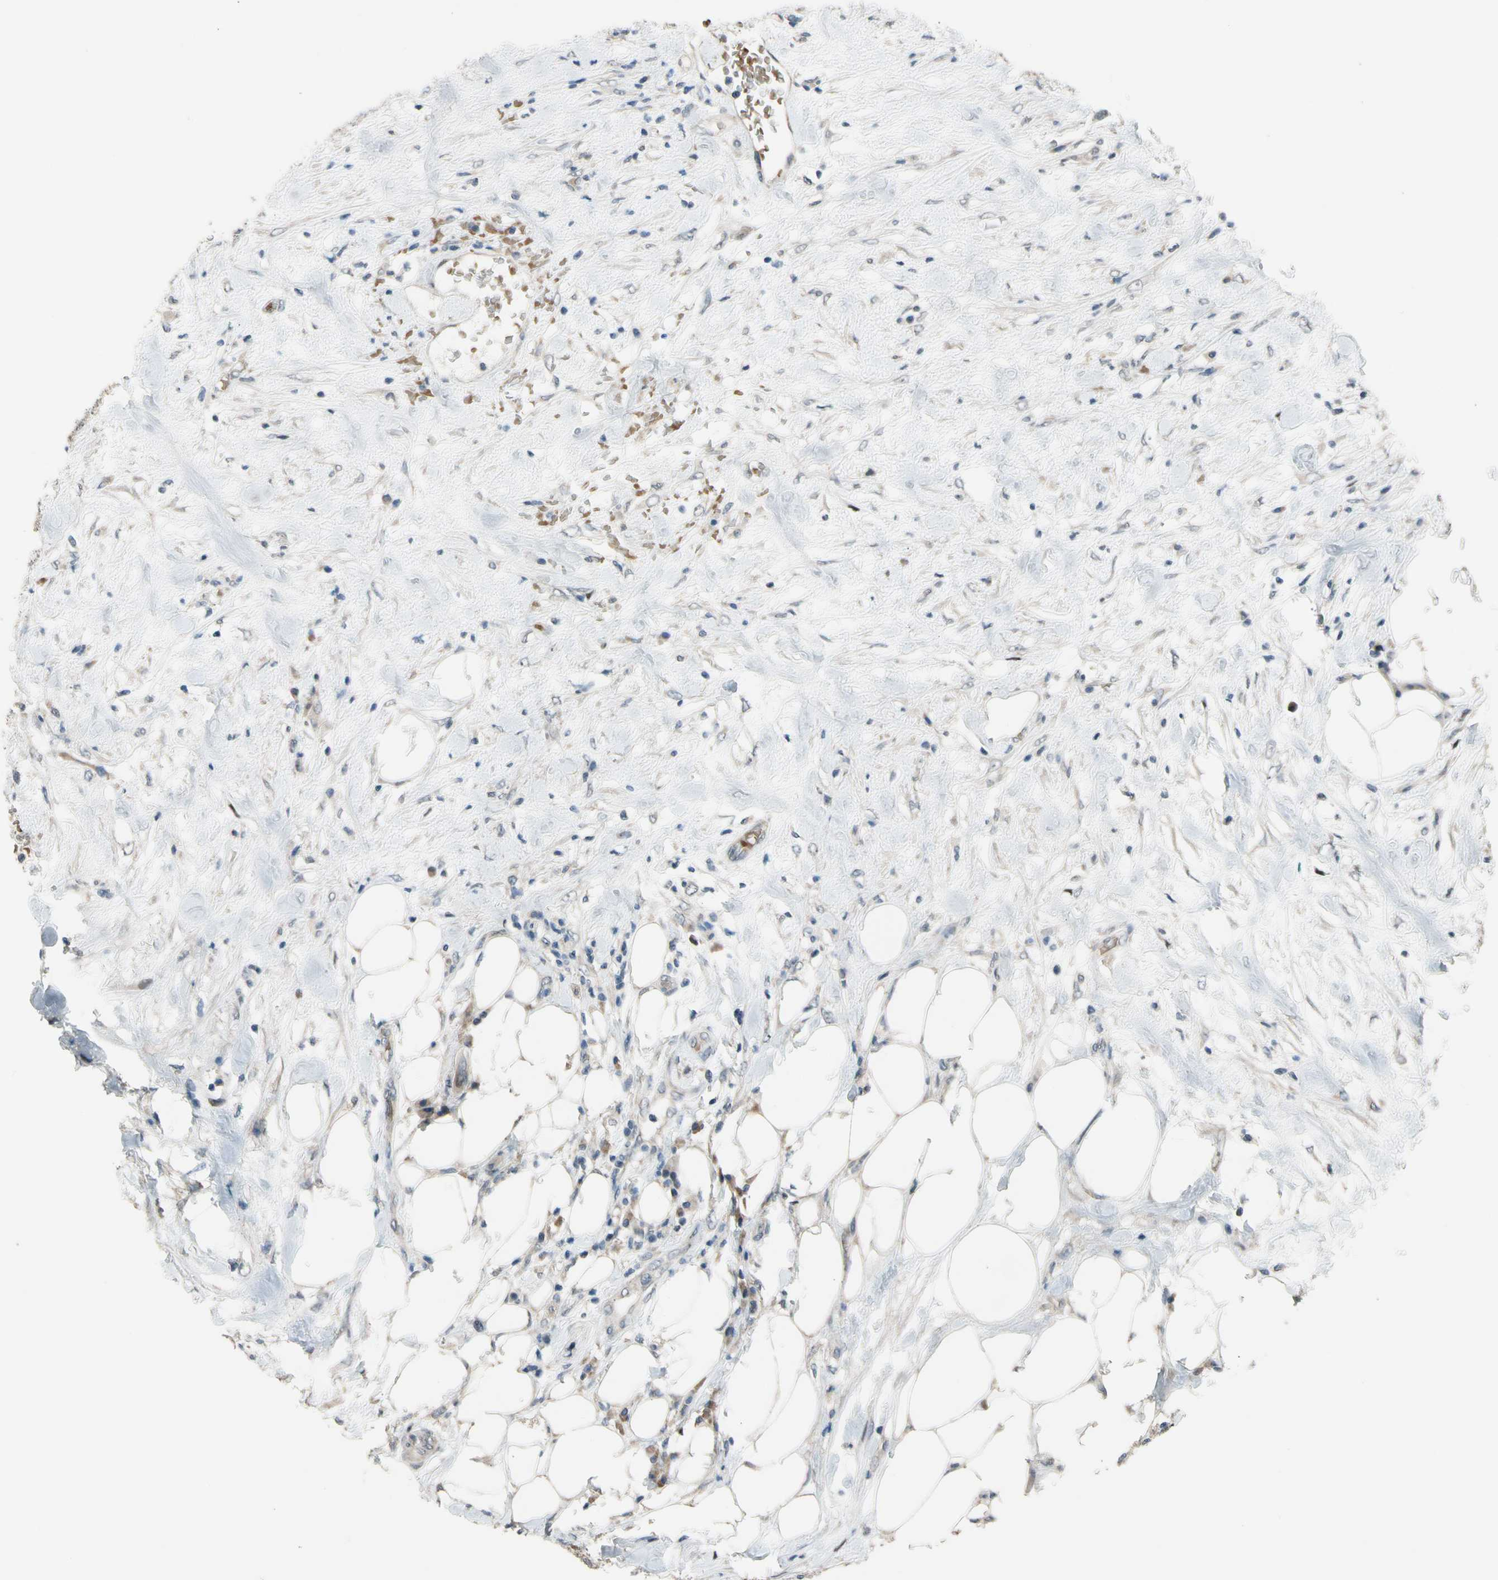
{"staining": {"intensity": "negative", "quantity": "none", "location": "none"}, "tissue": "urothelial cancer", "cell_type": "Tumor cells", "image_type": "cancer", "snomed": [{"axis": "morphology", "description": "Urothelial carcinoma, High grade"}, {"axis": "topography", "description": "Urinary bladder"}], "caption": "The immunohistochemistry image has no significant positivity in tumor cells of urothelial cancer tissue.", "gene": "ZNF184", "patient": {"sex": "female", "age": 80}}